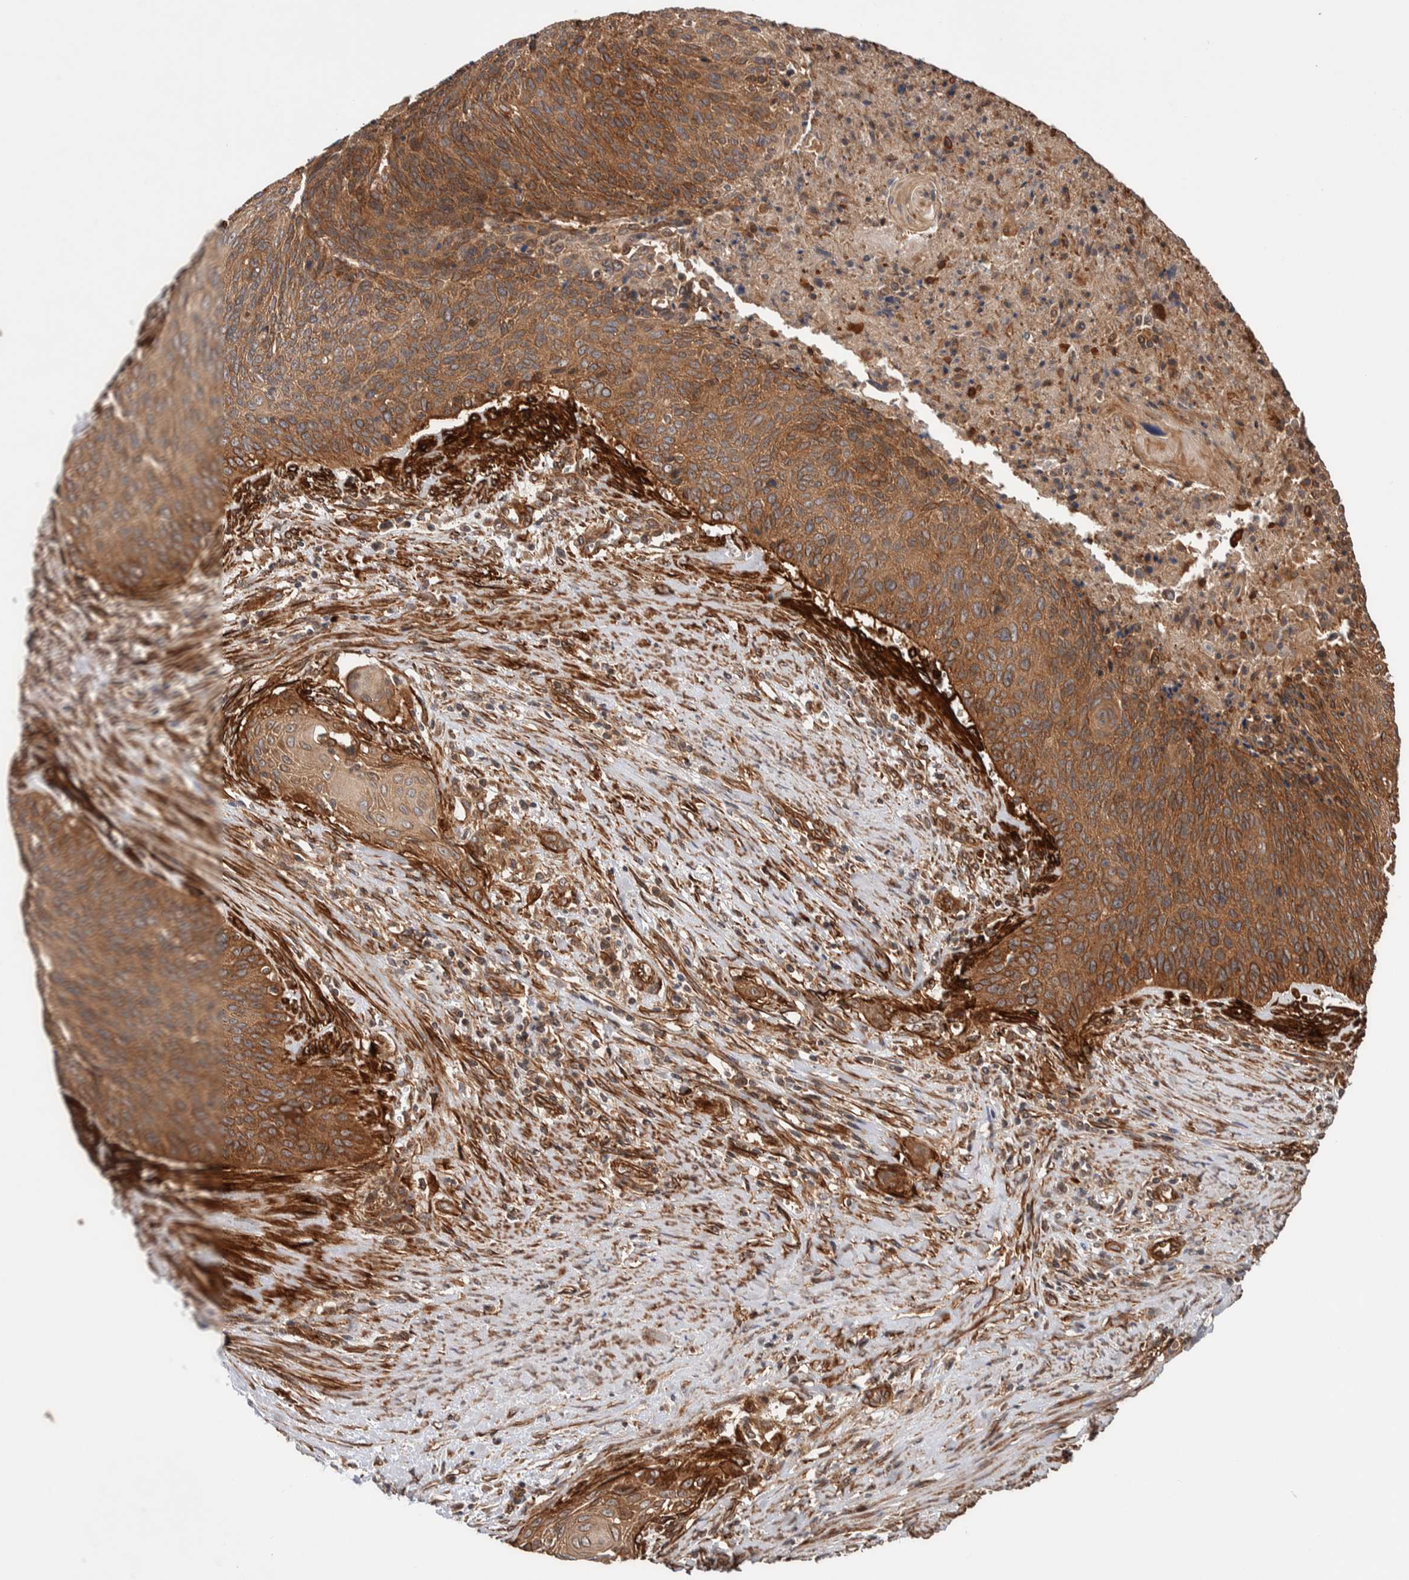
{"staining": {"intensity": "moderate", "quantity": ">75%", "location": "cytoplasmic/membranous"}, "tissue": "cervical cancer", "cell_type": "Tumor cells", "image_type": "cancer", "snomed": [{"axis": "morphology", "description": "Squamous cell carcinoma, NOS"}, {"axis": "topography", "description": "Cervix"}], "caption": "A high-resolution micrograph shows IHC staining of squamous cell carcinoma (cervical), which demonstrates moderate cytoplasmic/membranous positivity in approximately >75% of tumor cells. The staining was performed using DAB (3,3'-diaminobenzidine), with brown indicating positive protein expression. Nuclei are stained blue with hematoxylin.", "gene": "SYNRG", "patient": {"sex": "female", "age": 55}}